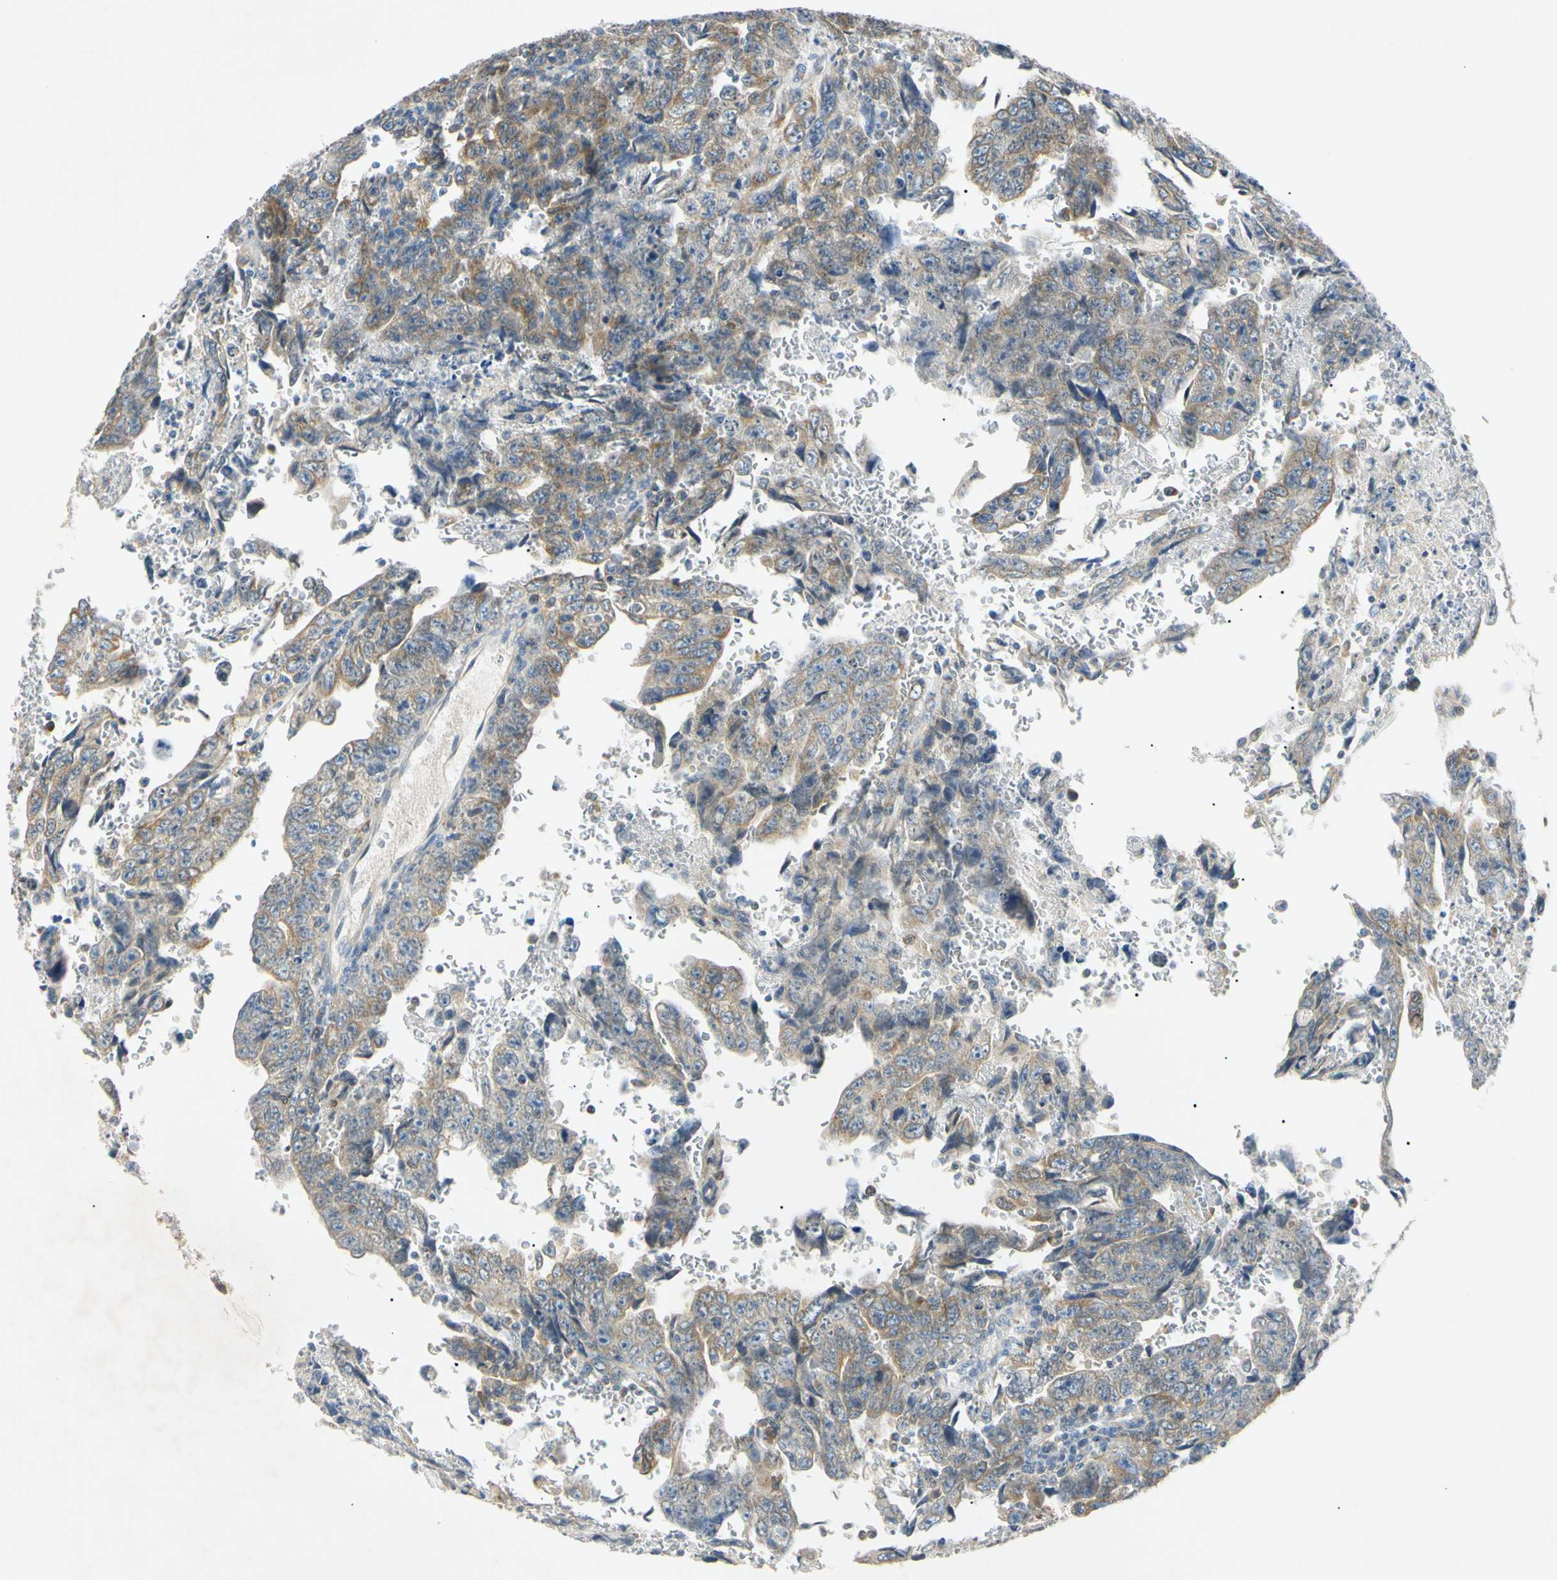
{"staining": {"intensity": "moderate", "quantity": ">75%", "location": "cytoplasmic/membranous"}, "tissue": "testis cancer", "cell_type": "Tumor cells", "image_type": "cancer", "snomed": [{"axis": "morphology", "description": "Carcinoma, Embryonal, NOS"}, {"axis": "topography", "description": "Testis"}], "caption": "Testis cancer (embryonal carcinoma) stained with a protein marker reveals moderate staining in tumor cells.", "gene": "DNAJB12", "patient": {"sex": "male", "age": 28}}